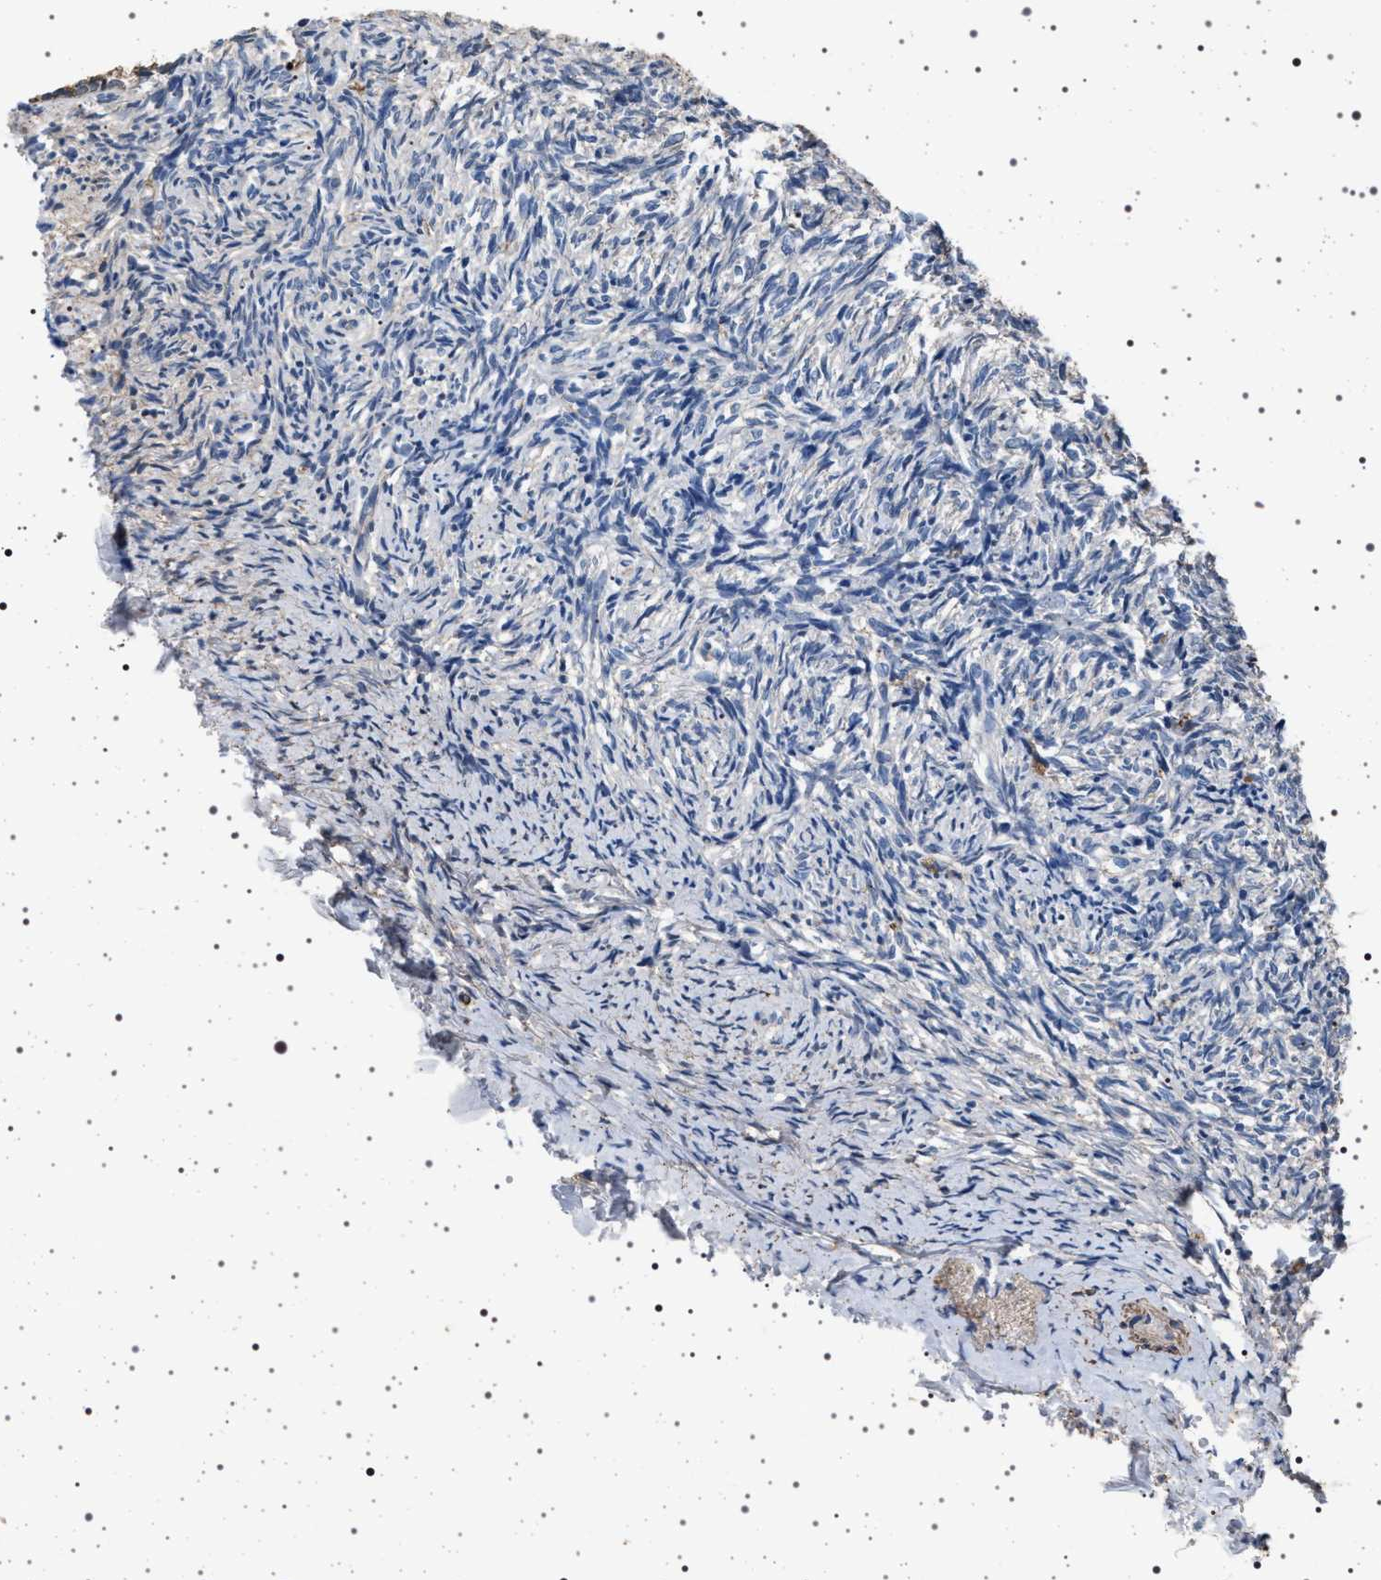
{"staining": {"intensity": "negative", "quantity": "none", "location": "none"}, "tissue": "ovary", "cell_type": "Ovarian stroma cells", "image_type": "normal", "snomed": [{"axis": "morphology", "description": "Normal tissue, NOS"}, {"axis": "topography", "description": "Ovary"}], "caption": "Immunohistochemical staining of benign ovary demonstrates no significant staining in ovarian stroma cells. Nuclei are stained in blue.", "gene": "SMAP2", "patient": {"sex": "female", "age": 41}}